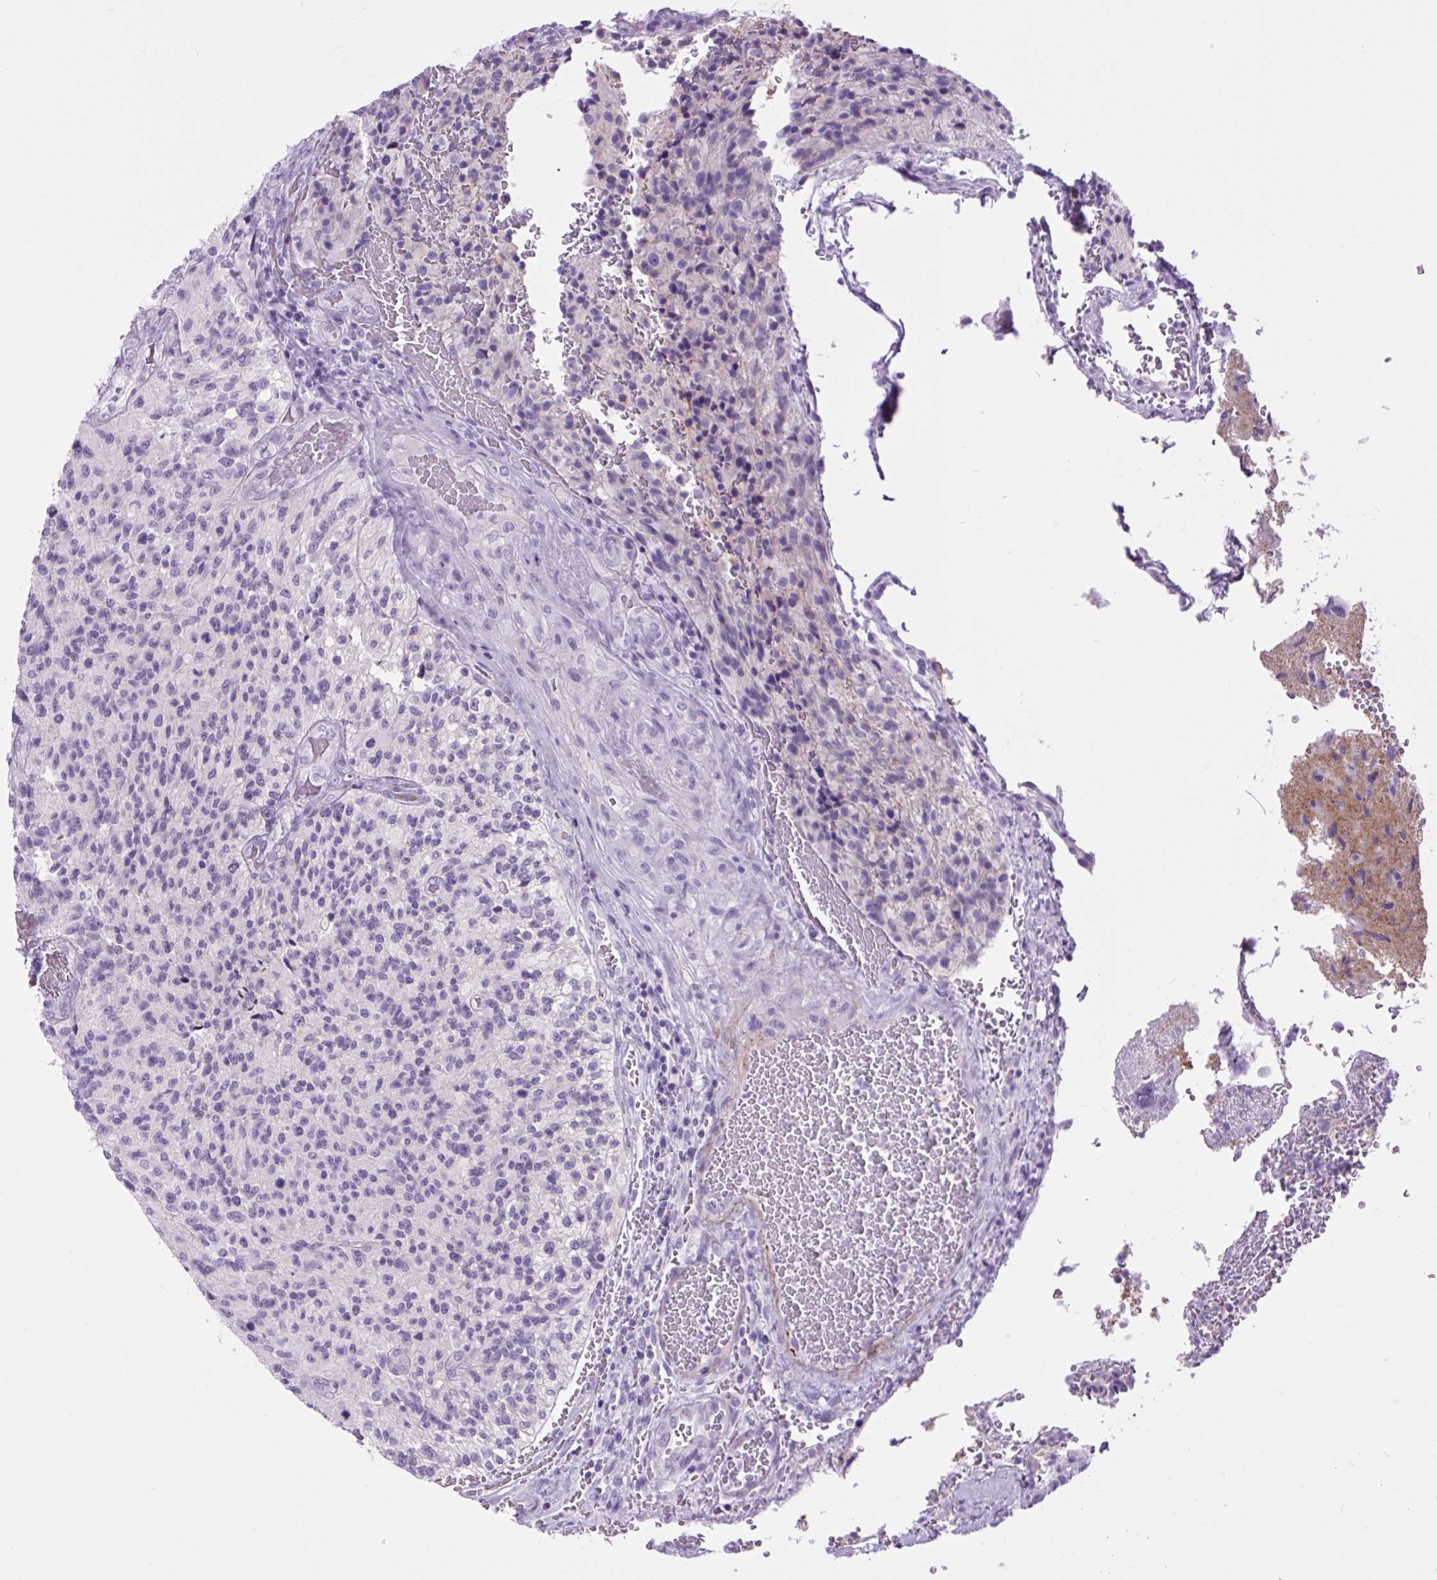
{"staining": {"intensity": "negative", "quantity": "none", "location": "none"}, "tissue": "glioma", "cell_type": "Tumor cells", "image_type": "cancer", "snomed": [{"axis": "morphology", "description": "Normal tissue, NOS"}, {"axis": "morphology", "description": "Glioma, malignant, High grade"}, {"axis": "topography", "description": "Cerebral cortex"}], "caption": "A photomicrograph of malignant glioma (high-grade) stained for a protein shows no brown staining in tumor cells.", "gene": "DPP6", "patient": {"sex": "male", "age": 56}}